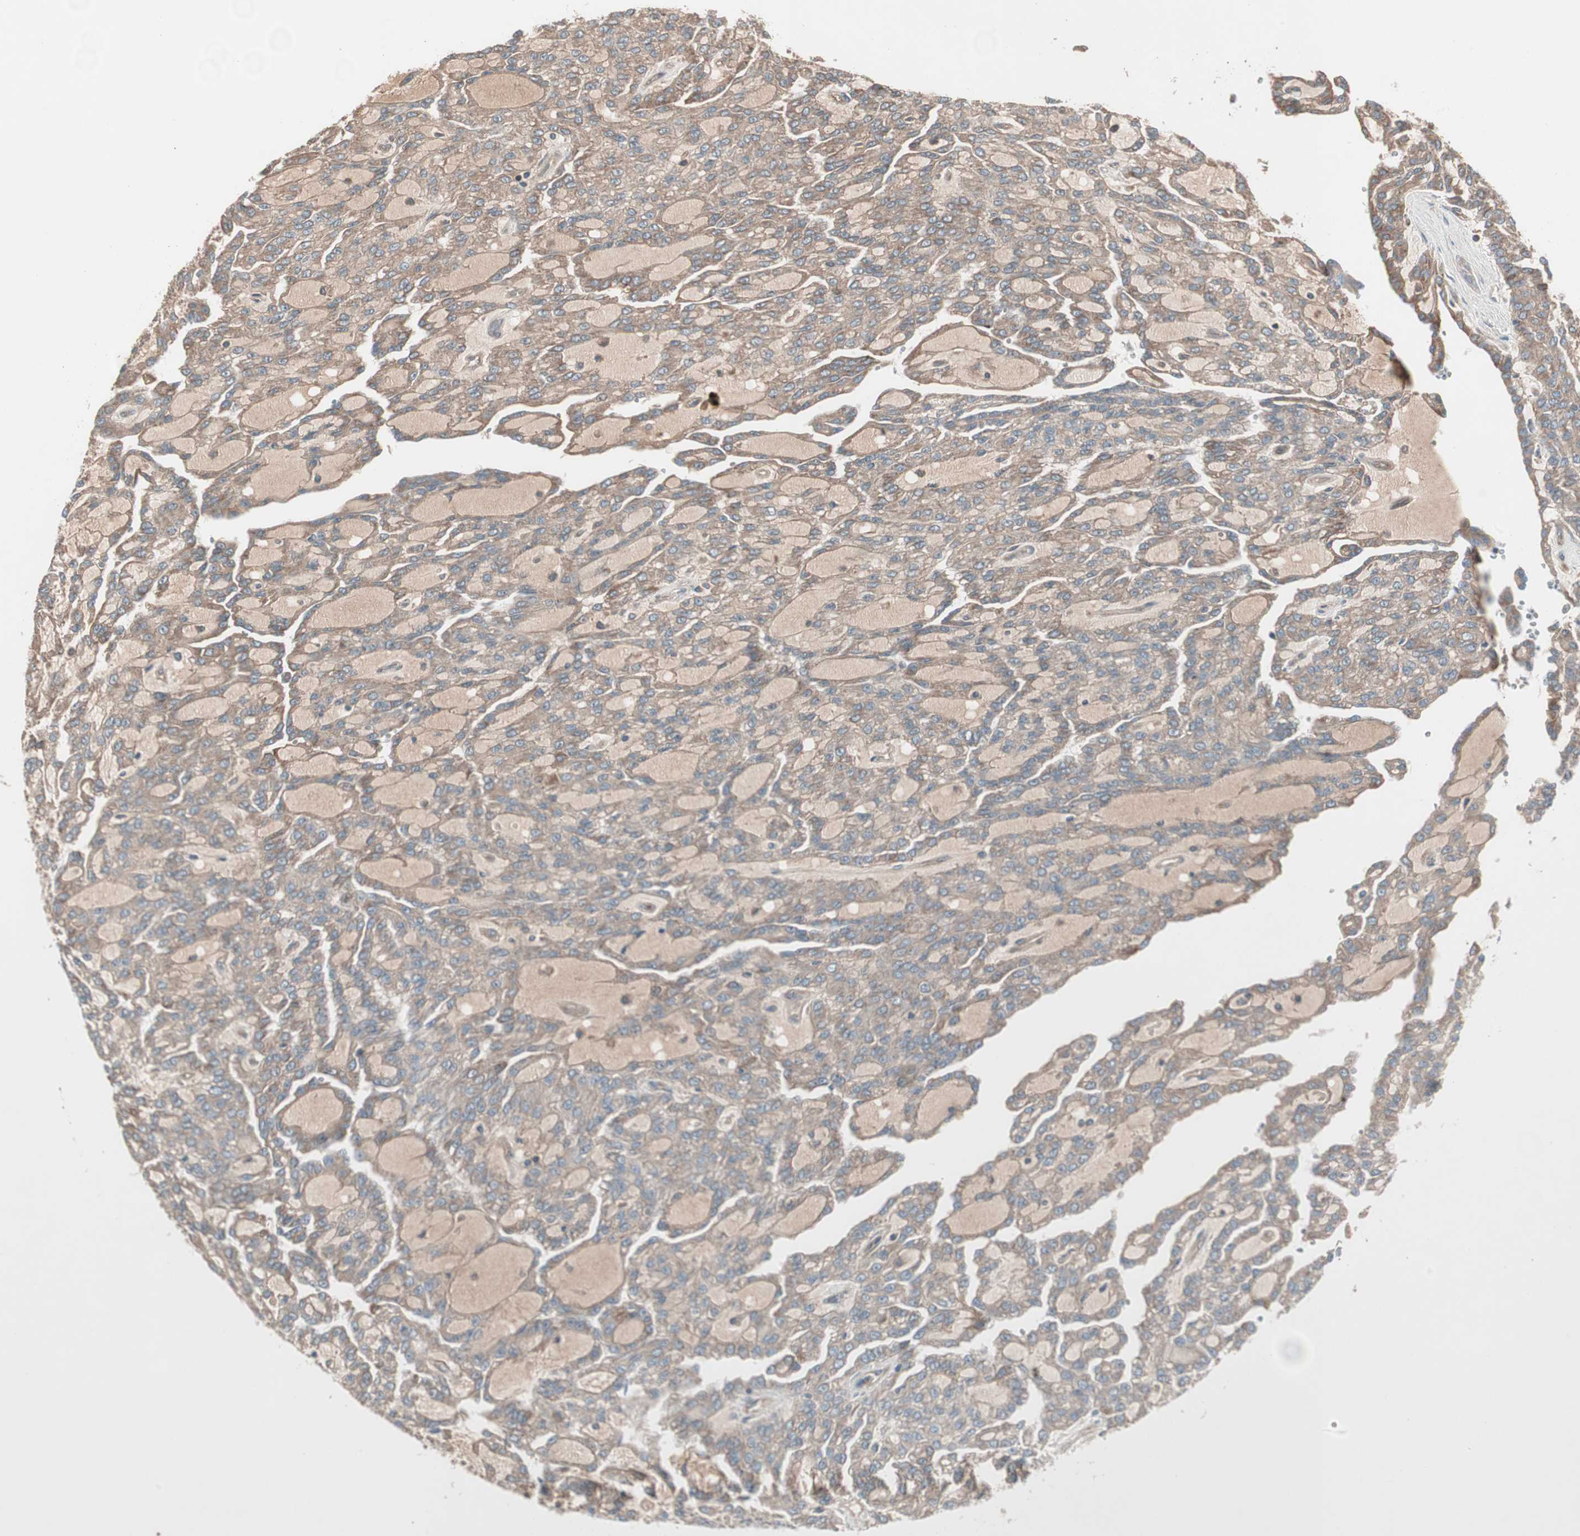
{"staining": {"intensity": "moderate", "quantity": ">75%", "location": "cytoplasmic/membranous"}, "tissue": "renal cancer", "cell_type": "Tumor cells", "image_type": "cancer", "snomed": [{"axis": "morphology", "description": "Adenocarcinoma, NOS"}, {"axis": "topography", "description": "Kidney"}], "caption": "Immunohistochemical staining of human adenocarcinoma (renal) exhibits moderate cytoplasmic/membranous protein staining in about >75% of tumor cells. (Brightfield microscopy of DAB IHC at high magnification).", "gene": "TFPI", "patient": {"sex": "male", "age": 63}}